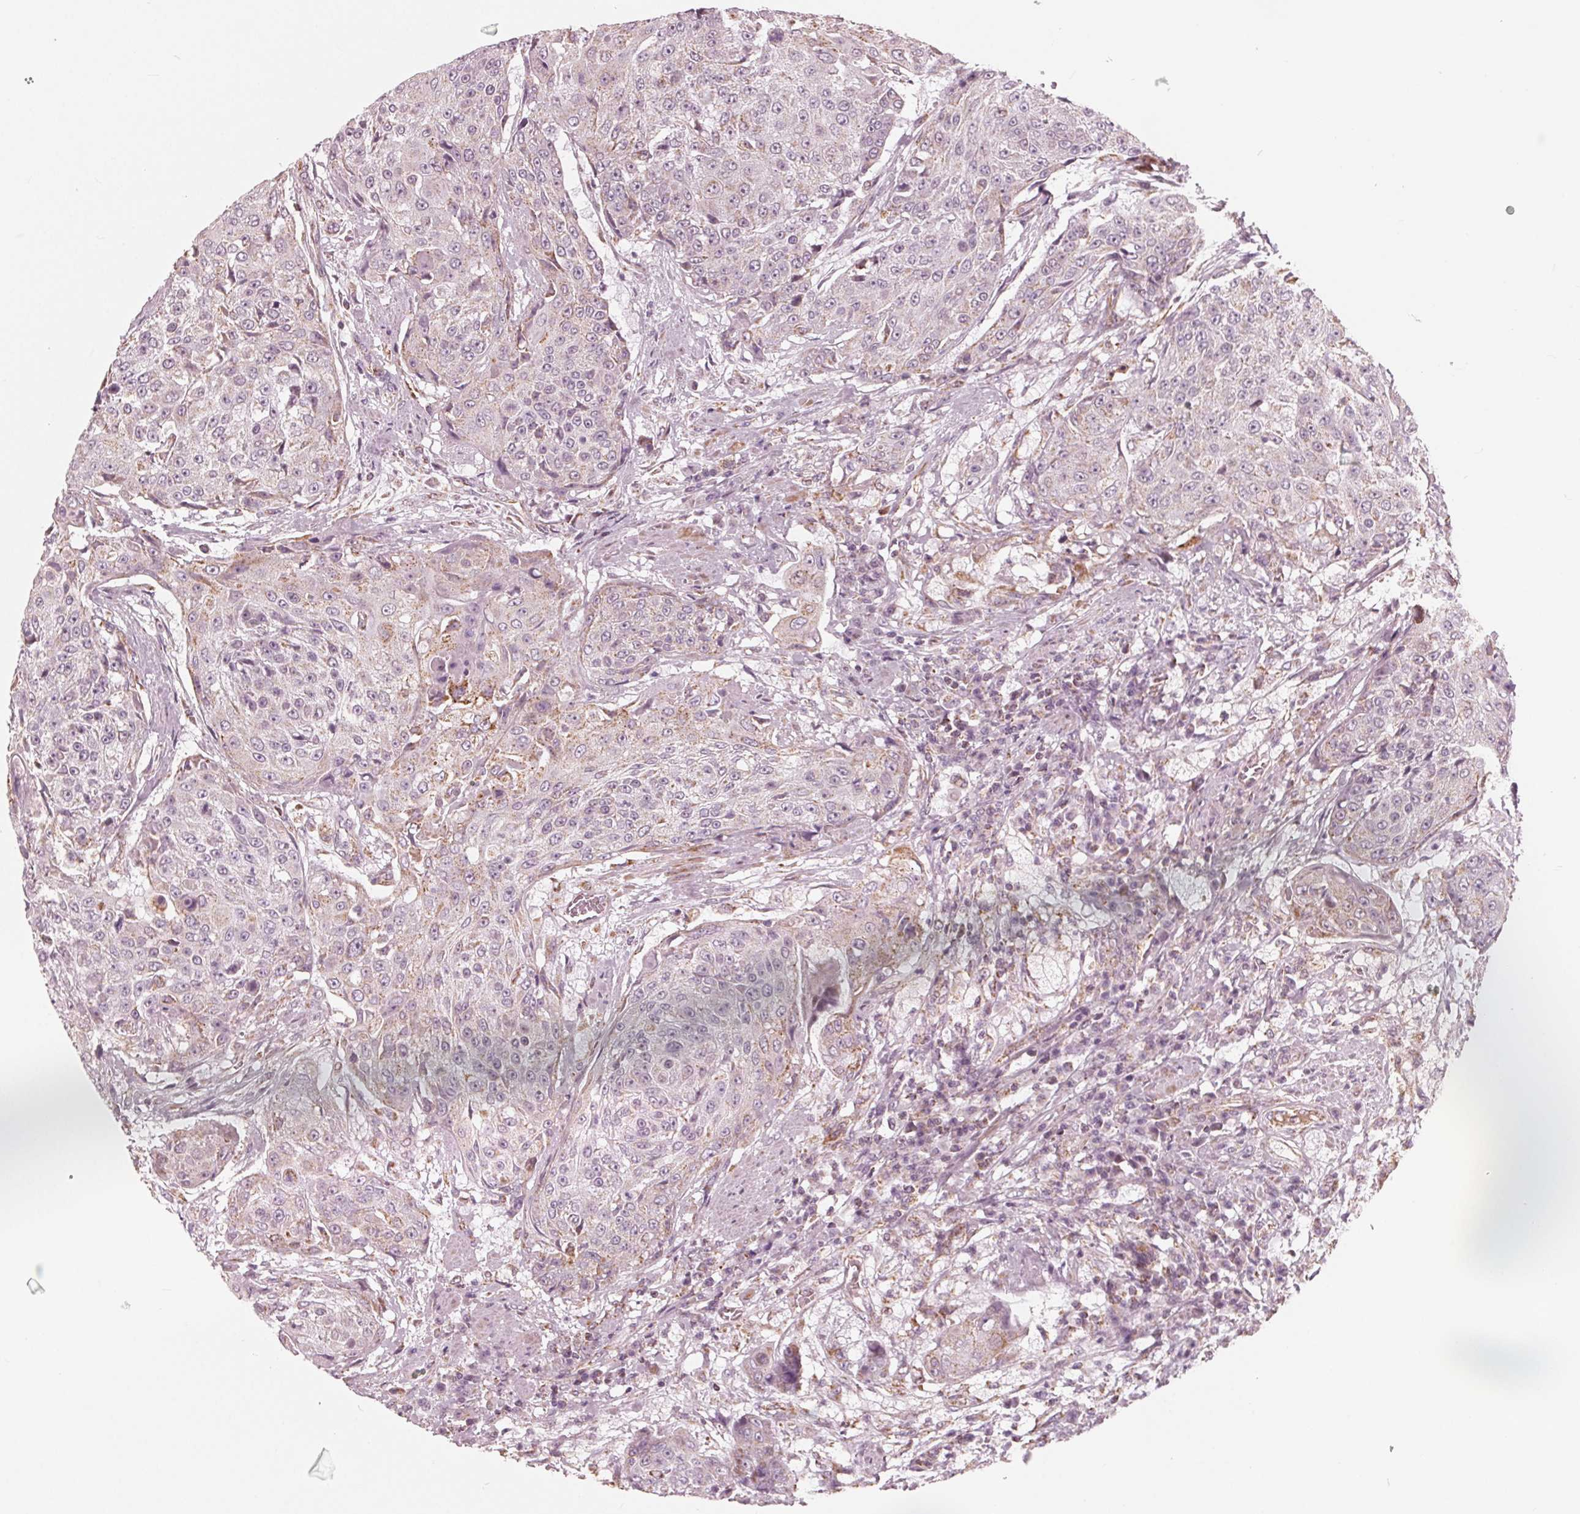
{"staining": {"intensity": "weak", "quantity": "<25%", "location": "cytoplasmic/membranous"}, "tissue": "urothelial cancer", "cell_type": "Tumor cells", "image_type": "cancer", "snomed": [{"axis": "morphology", "description": "Urothelial carcinoma, High grade"}, {"axis": "topography", "description": "Urinary bladder"}], "caption": "This is an immunohistochemistry micrograph of urothelial carcinoma (high-grade). There is no expression in tumor cells.", "gene": "DCAF4L2", "patient": {"sex": "female", "age": 63}}